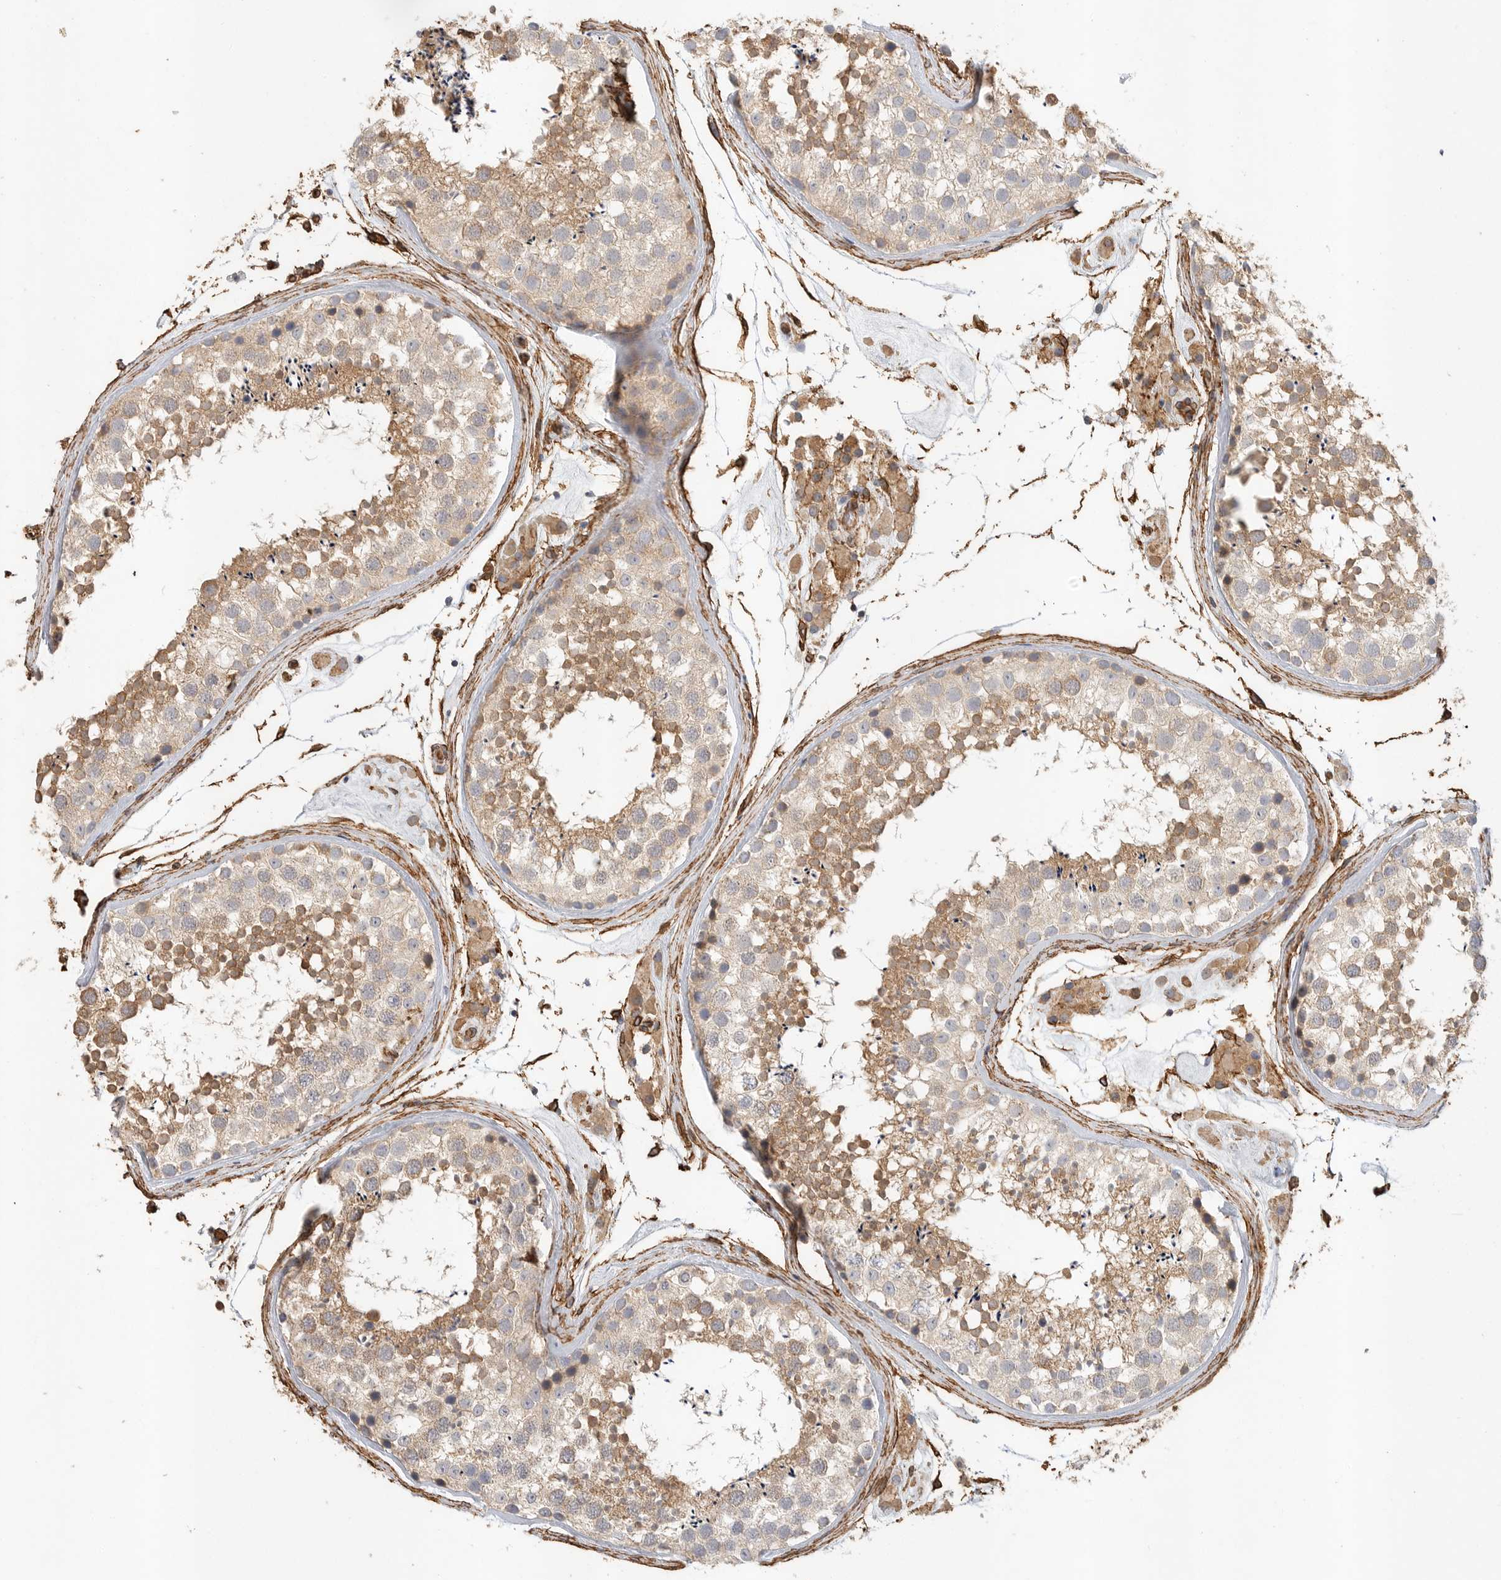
{"staining": {"intensity": "moderate", "quantity": "25%-75%", "location": "cytoplasmic/membranous"}, "tissue": "testis", "cell_type": "Cells in seminiferous ducts", "image_type": "normal", "snomed": [{"axis": "morphology", "description": "Normal tissue, NOS"}, {"axis": "topography", "description": "Testis"}], "caption": "This image shows immunohistochemistry staining of benign testis, with medium moderate cytoplasmic/membranous expression in about 25%-75% of cells in seminiferous ducts.", "gene": "JMJD4", "patient": {"sex": "male", "age": 46}}